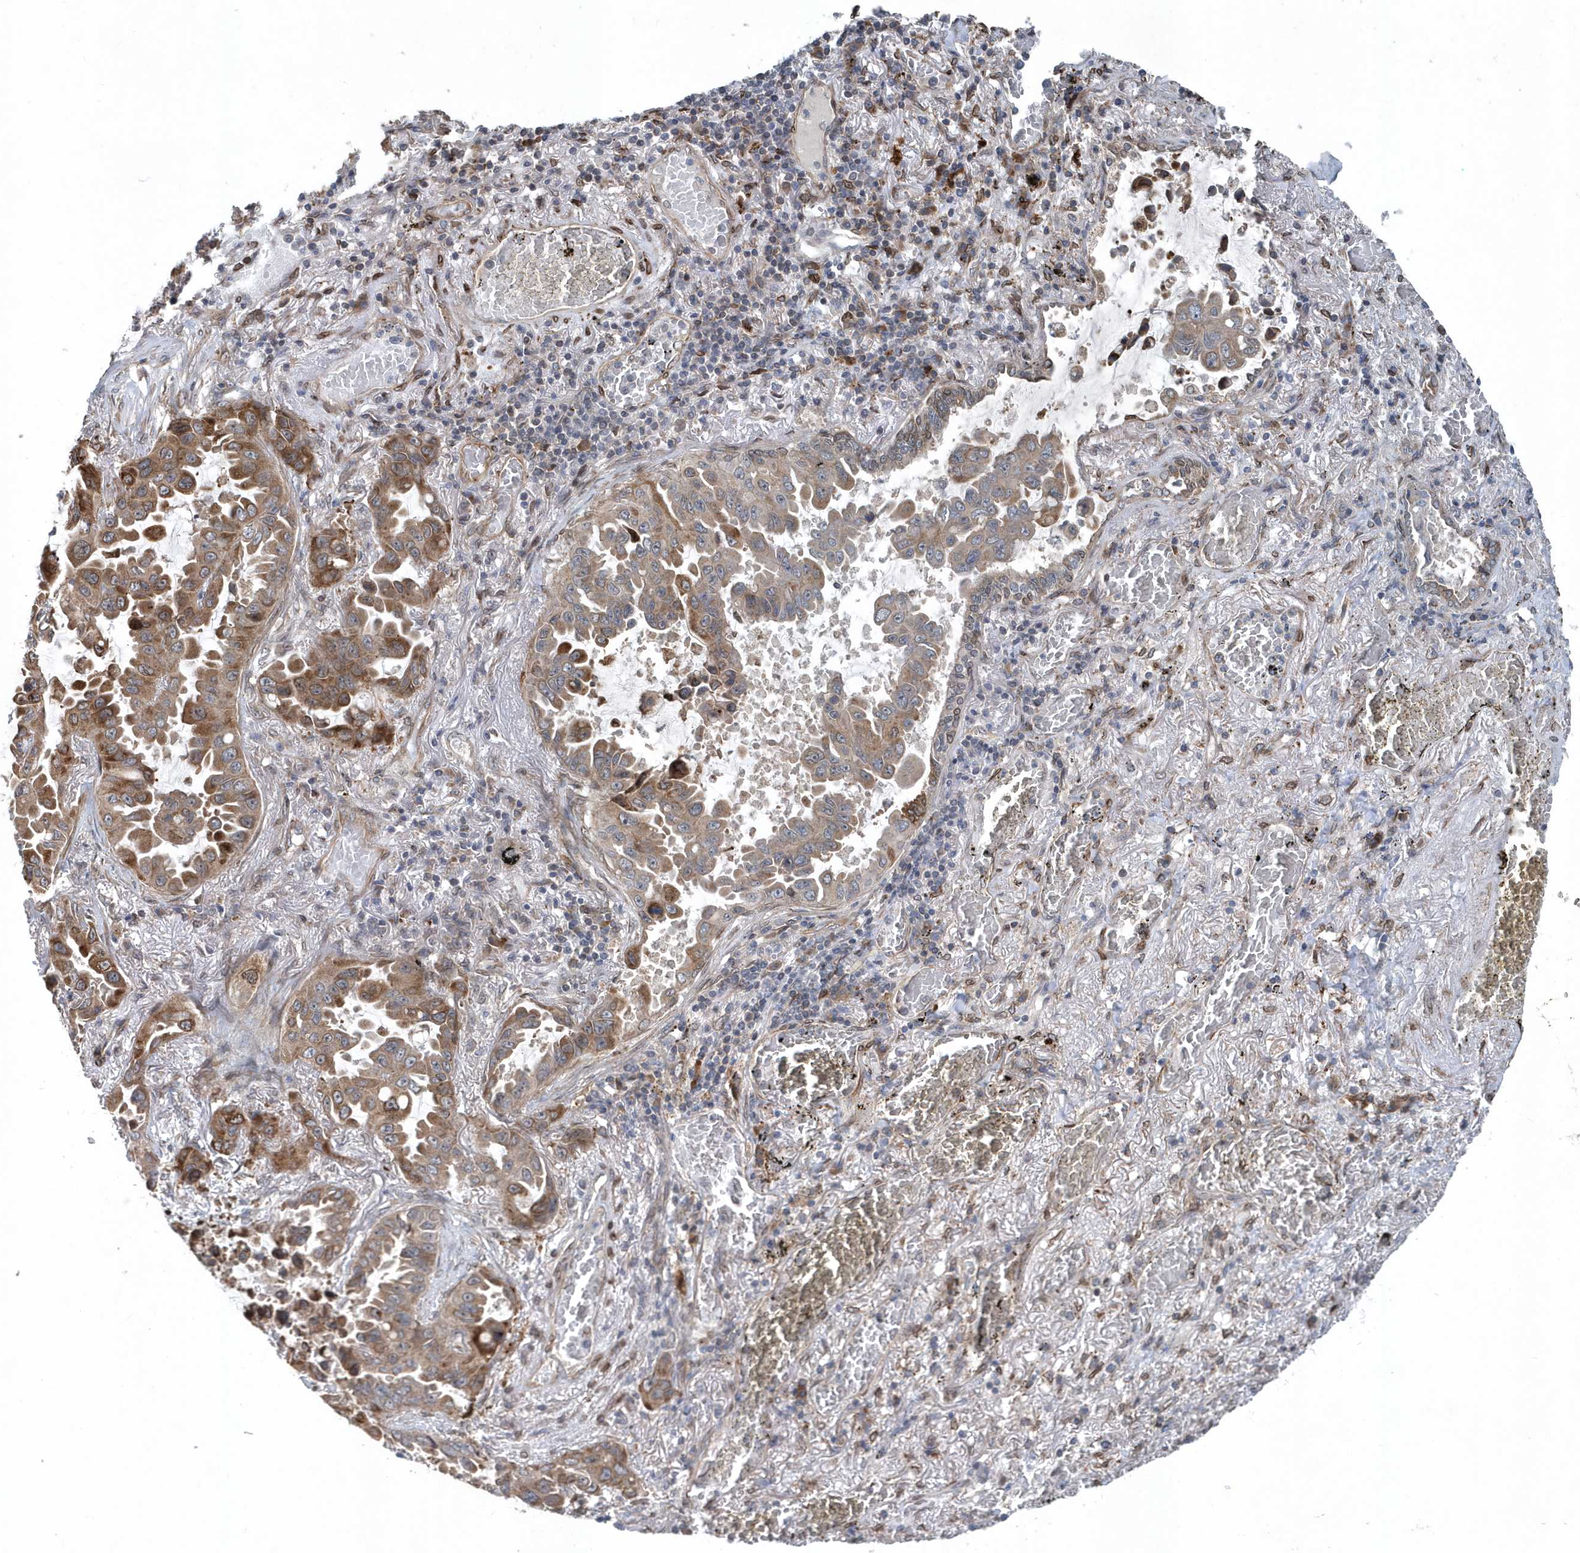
{"staining": {"intensity": "moderate", "quantity": "25%-75%", "location": "cytoplasmic/membranous"}, "tissue": "lung cancer", "cell_type": "Tumor cells", "image_type": "cancer", "snomed": [{"axis": "morphology", "description": "Adenocarcinoma, NOS"}, {"axis": "topography", "description": "Lung"}], "caption": "Immunohistochemical staining of human lung adenocarcinoma reveals medium levels of moderate cytoplasmic/membranous protein expression in approximately 25%-75% of tumor cells.", "gene": "MCC", "patient": {"sex": "male", "age": 64}}